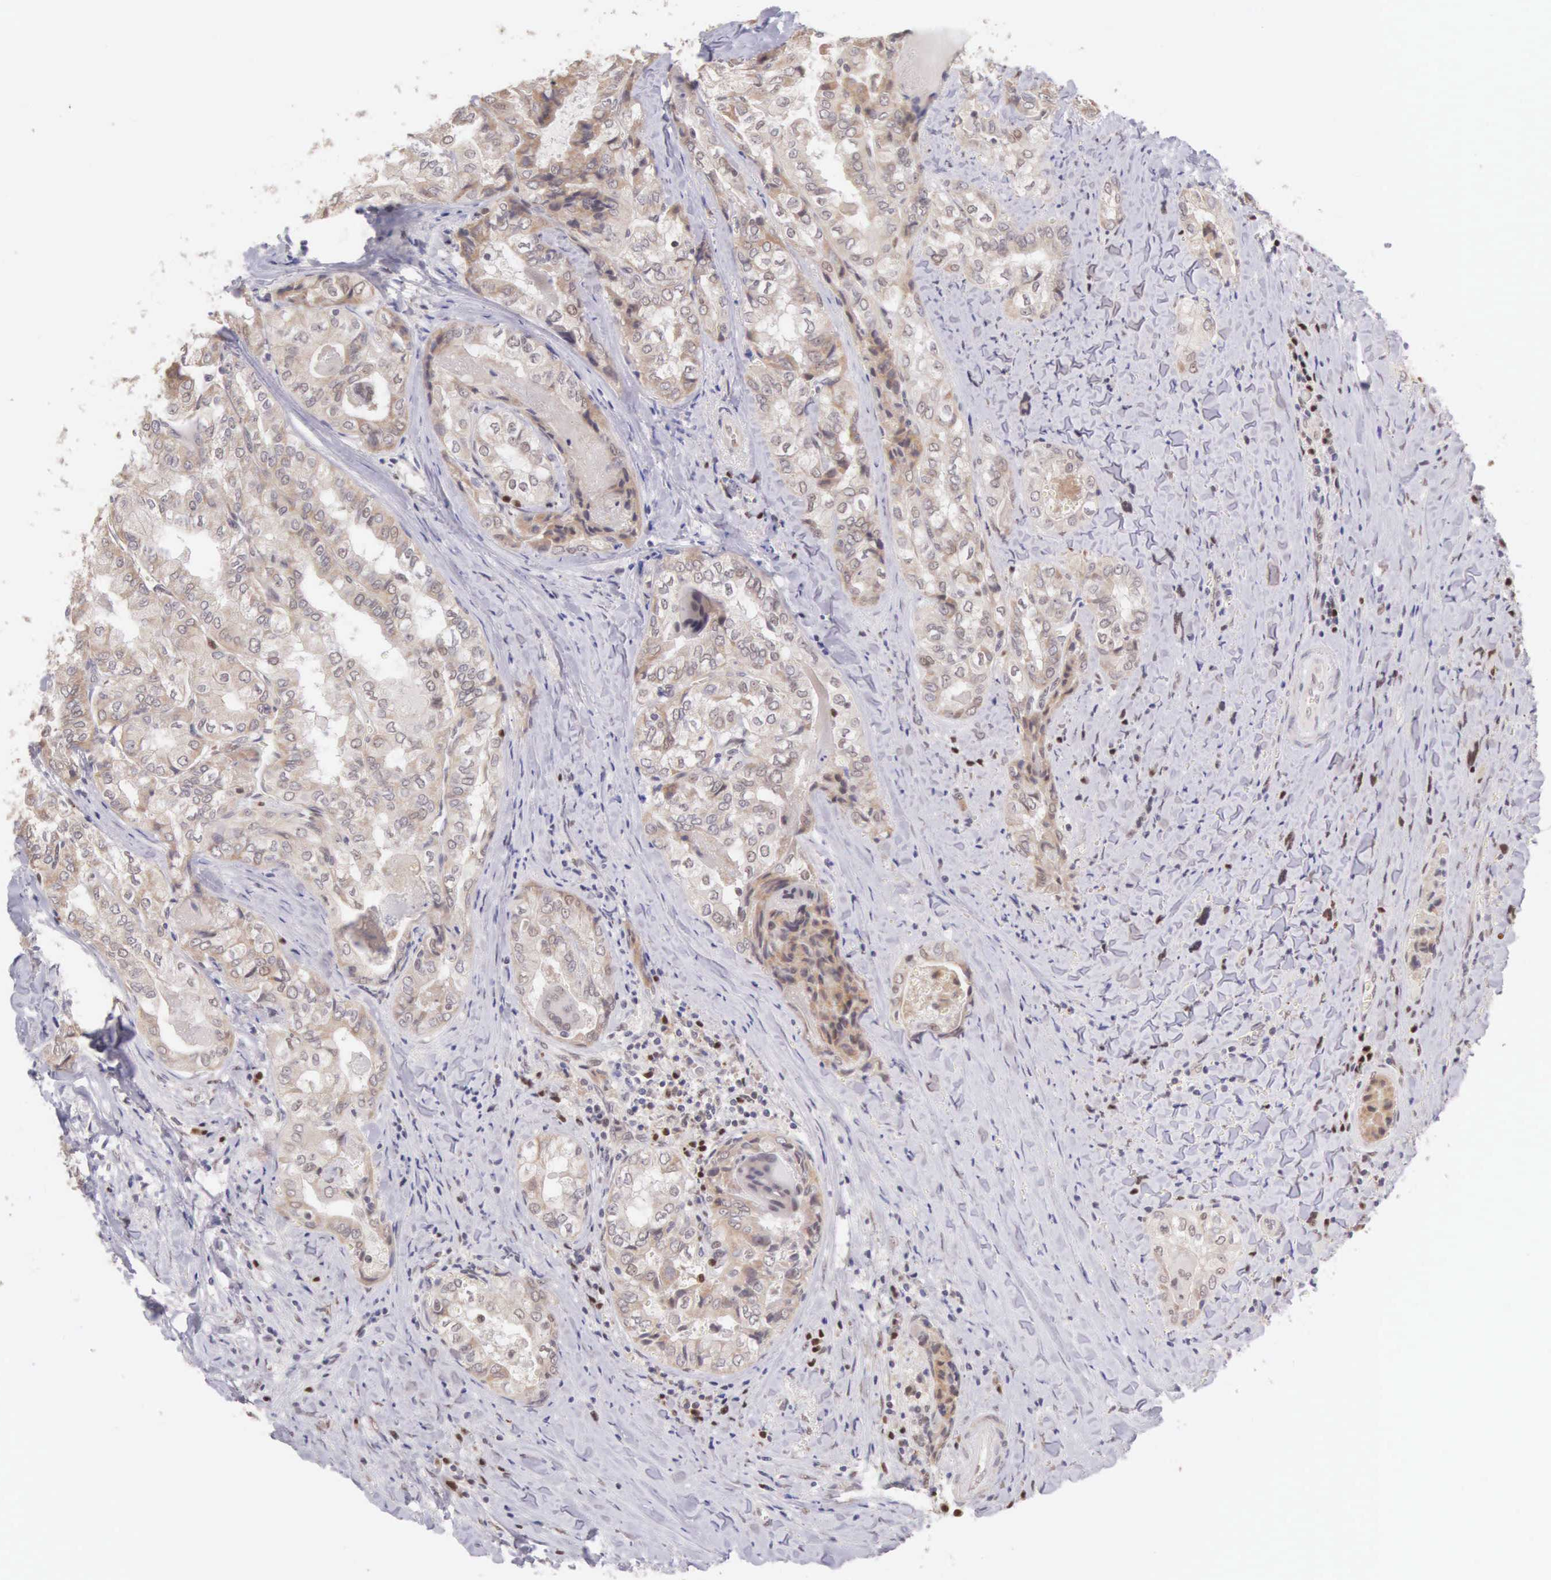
{"staining": {"intensity": "weak", "quantity": "25%-75%", "location": "cytoplasmic/membranous"}, "tissue": "thyroid cancer", "cell_type": "Tumor cells", "image_type": "cancer", "snomed": [{"axis": "morphology", "description": "Papillary adenocarcinoma, NOS"}, {"axis": "topography", "description": "Thyroid gland"}], "caption": "Tumor cells reveal low levels of weak cytoplasmic/membranous staining in approximately 25%-75% of cells in human thyroid papillary adenocarcinoma. The staining is performed using DAB brown chromogen to label protein expression. The nuclei are counter-stained blue using hematoxylin.", "gene": "CCDC117", "patient": {"sex": "female", "age": 71}}